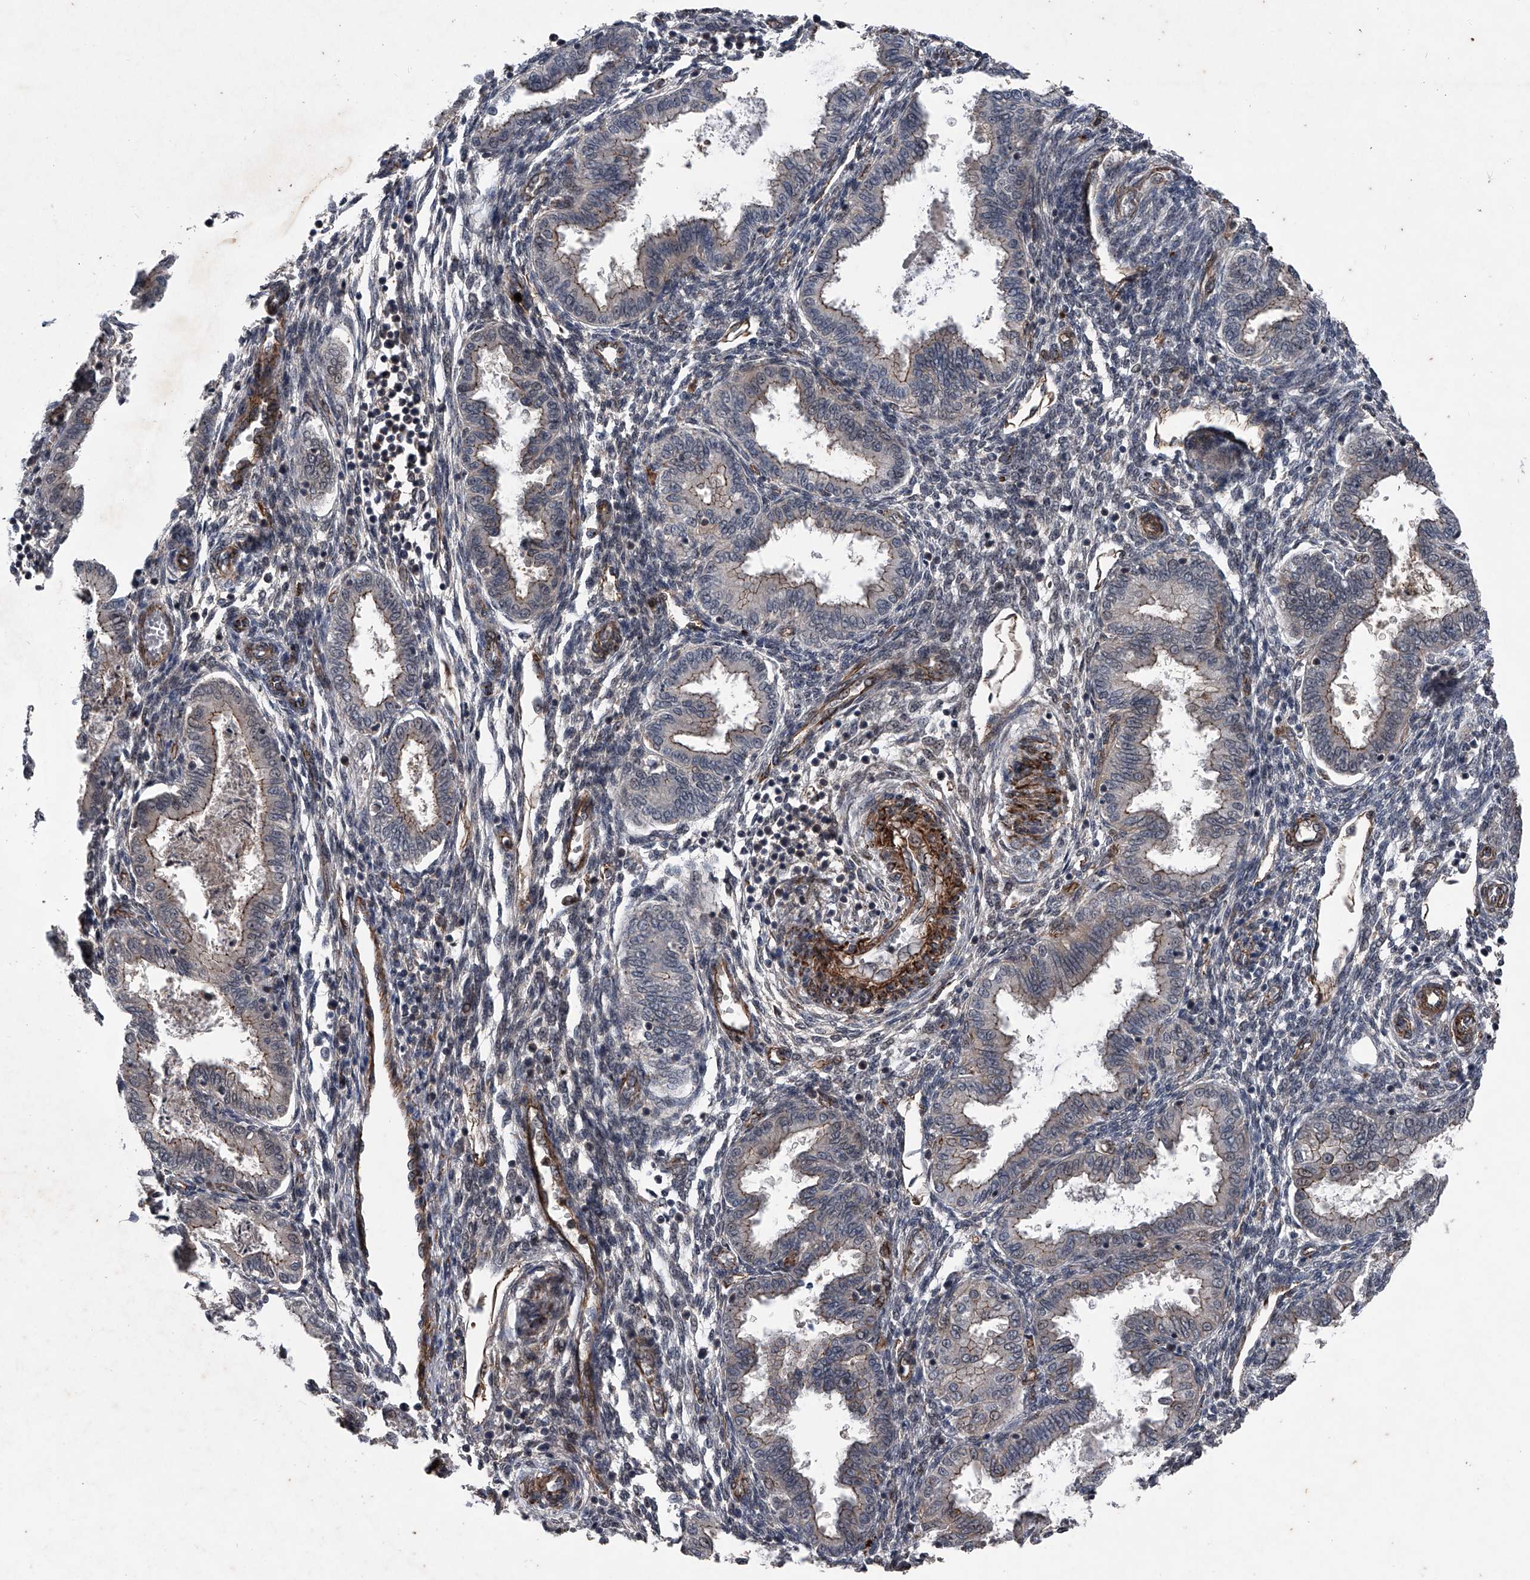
{"staining": {"intensity": "weak", "quantity": "<25%", "location": "cytoplasmic/membranous"}, "tissue": "endometrium", "cell_type": "Cells in endometrial stroma", "image_type": "normal", "snomed": [{"axis": "morphology", "description": "Normal tissue, NOS"}, {"axis": "topography", "description": "Endometrium"}], "caption": "High power microscopy micrograph of an immunohistochemistry (IHC) photomicrograph of normal endometrium, revealing no significant expression in cells in endometrial stroma. (Stains: DAB (3,3'-diaminobenzidine) immunohistochemistry with hematoxylin counter stain, Microscopy: brightfield microscopy at high magnification).", "gene": "MAPKAP1", "patient": {"sex": "female", "age": 33}}